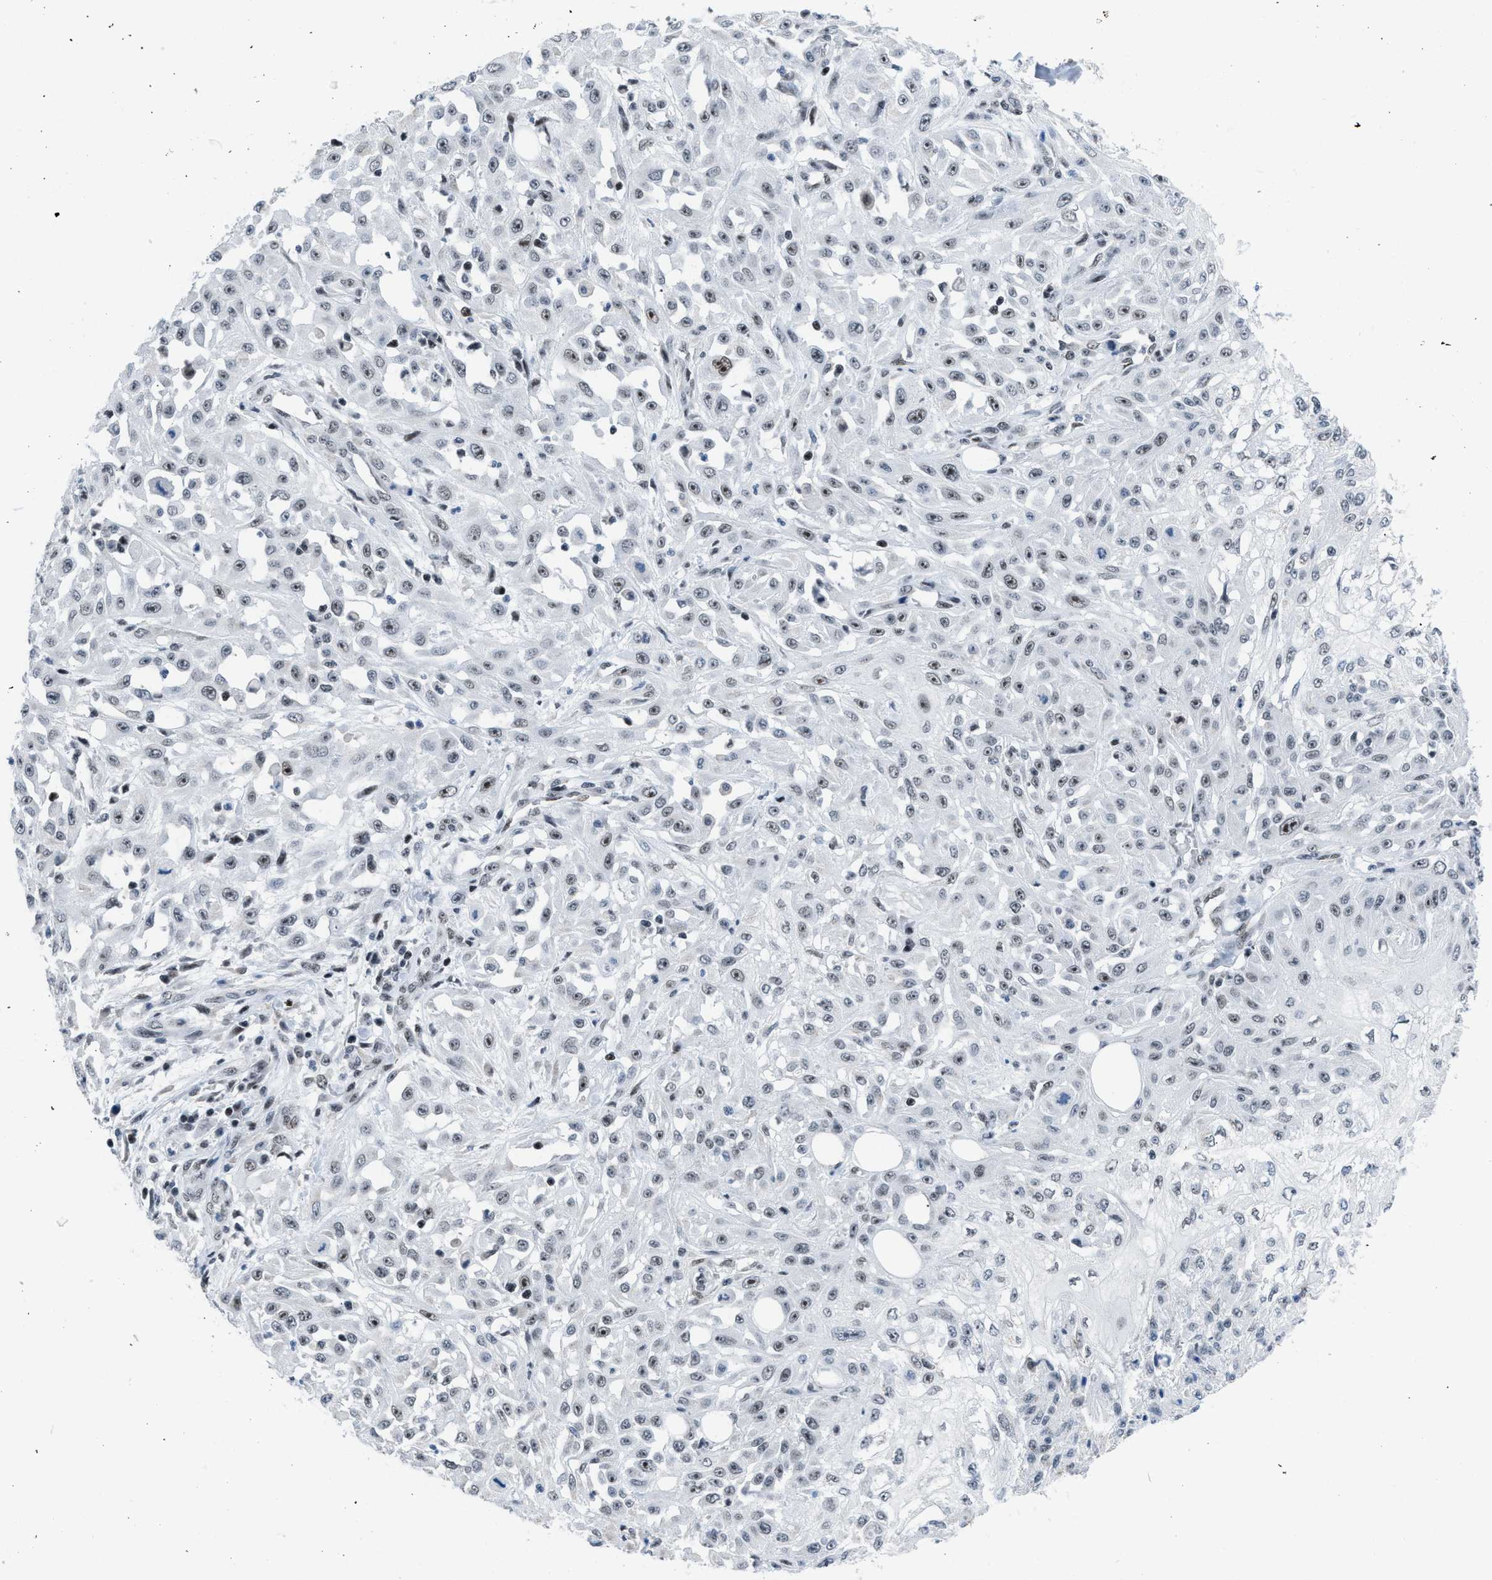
{"staining": {"intensity": "weak", "quantity": "25%-75%", "location": "nuclear"}, "tissue": "skin cancer", "cell_type": "Tumor cells", "image_type": "cancer", "snomed": [{"axis": "morphology", "description": "Squamous cell carcinoma, NOS"}, {"axis": "morphology", "description": "Squamous cell carcinoma, metastatic, NOS"}, {"axis": "topography", "description": "Skin"}, {"axis": "topography", "description": "Lymph node"}], "caption": "A brown stain highlights weak nuclear staining of a protein in skin cancer (metastatic squamous cell carcinoma) tumor cells.", "gene": "TERF2IP", "patient": {"sex": "male", "age": 75}}